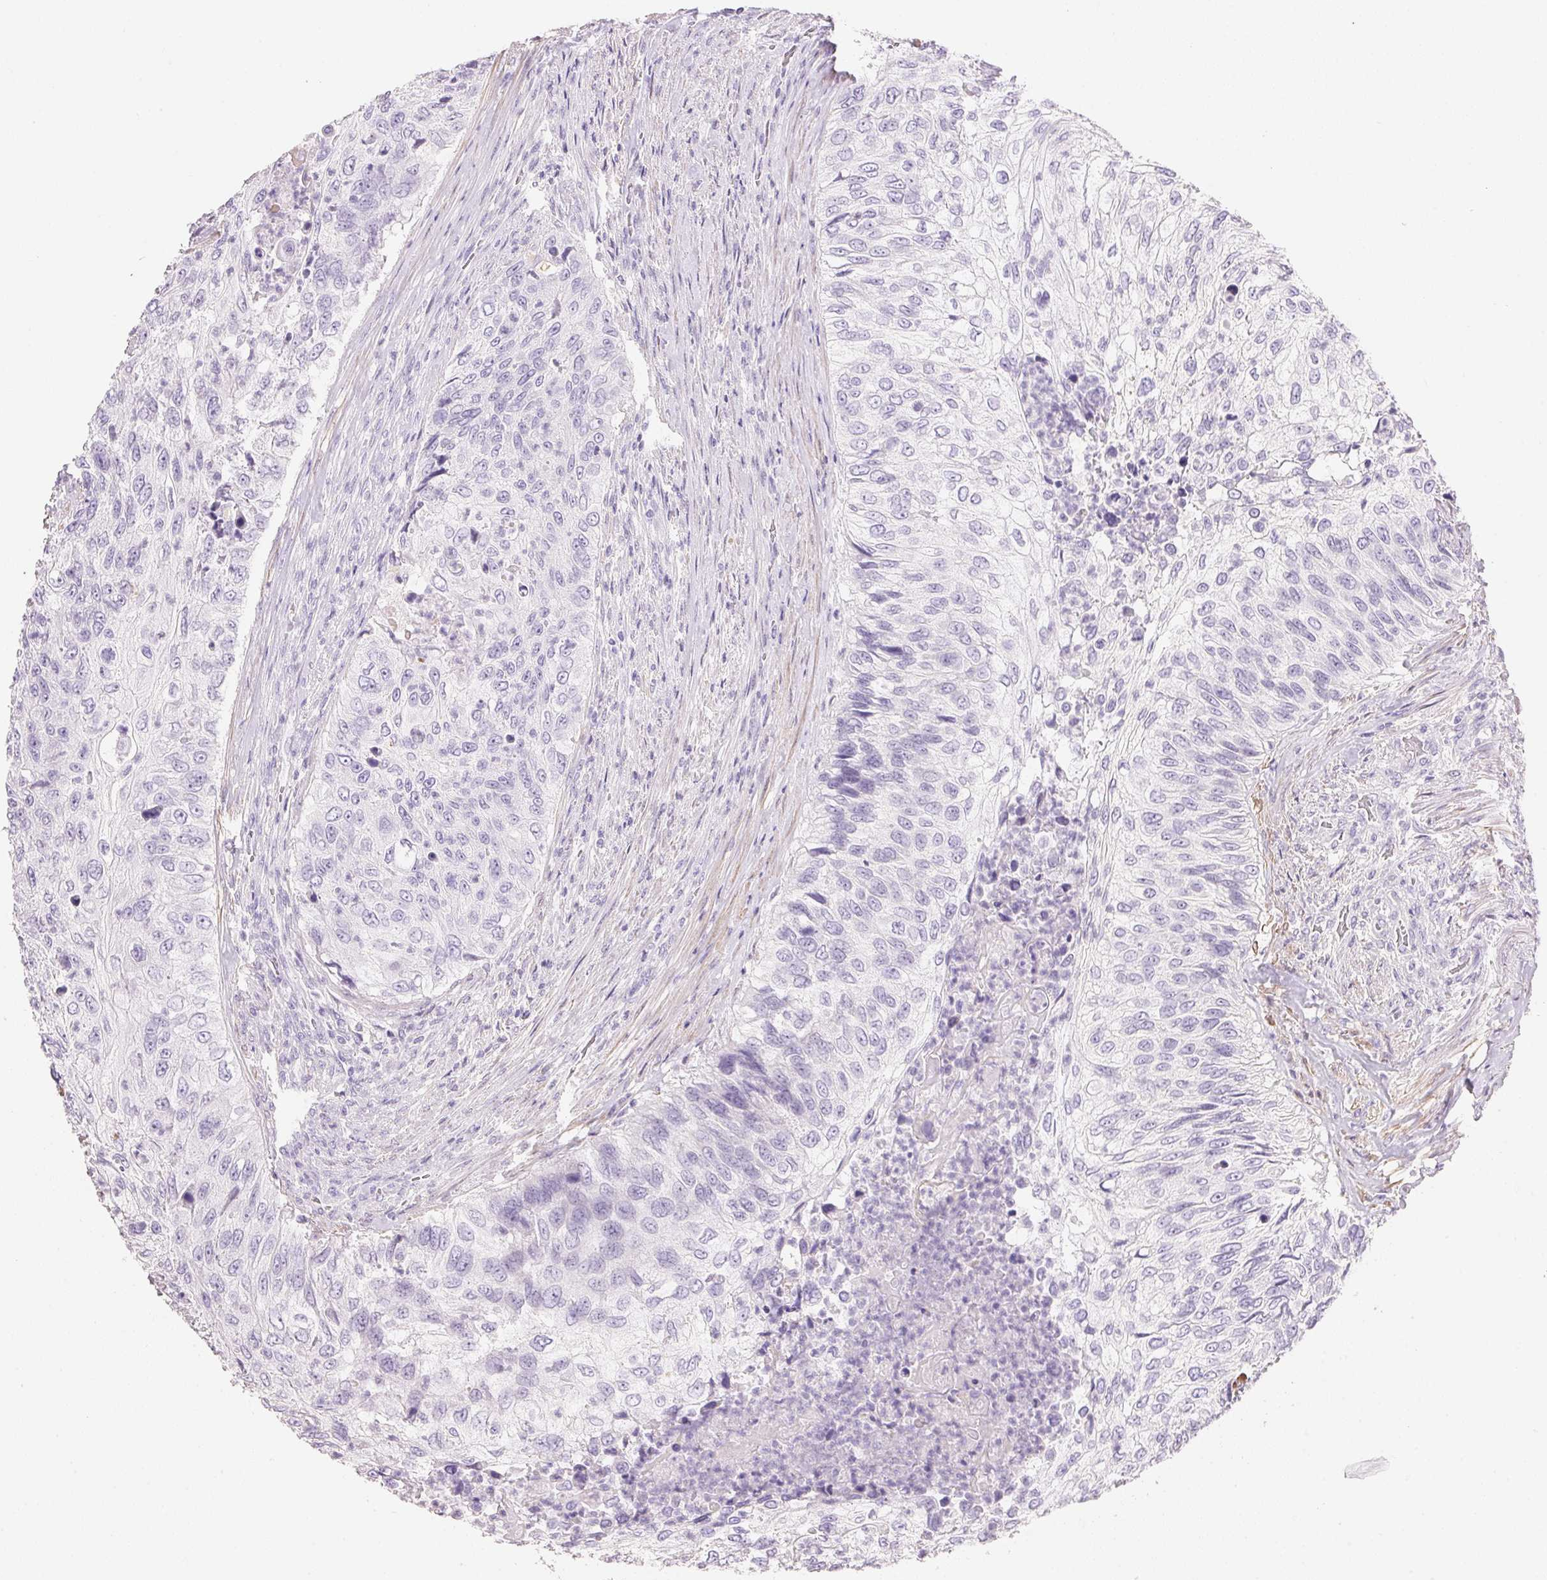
{"staining": {"intensity": "negative", "quantity": "none", "location": "none"}, "tissue": "urothelial cancer", "cell_type": "Tumor cells", "image_type": "cancer", "snomed": [{"axis": "morphology", "description": "Urothelial carcinoma, High grade"}, {"axis": "topography", "description": "Urinary bladder"}], "caption": "This is an IHC histopathology image of human urothelial carcinoma (high-grade). There is no positivity in tumor cells.", "gene": "KCNE2", "patient": {"sex": "female", "age": 60}}